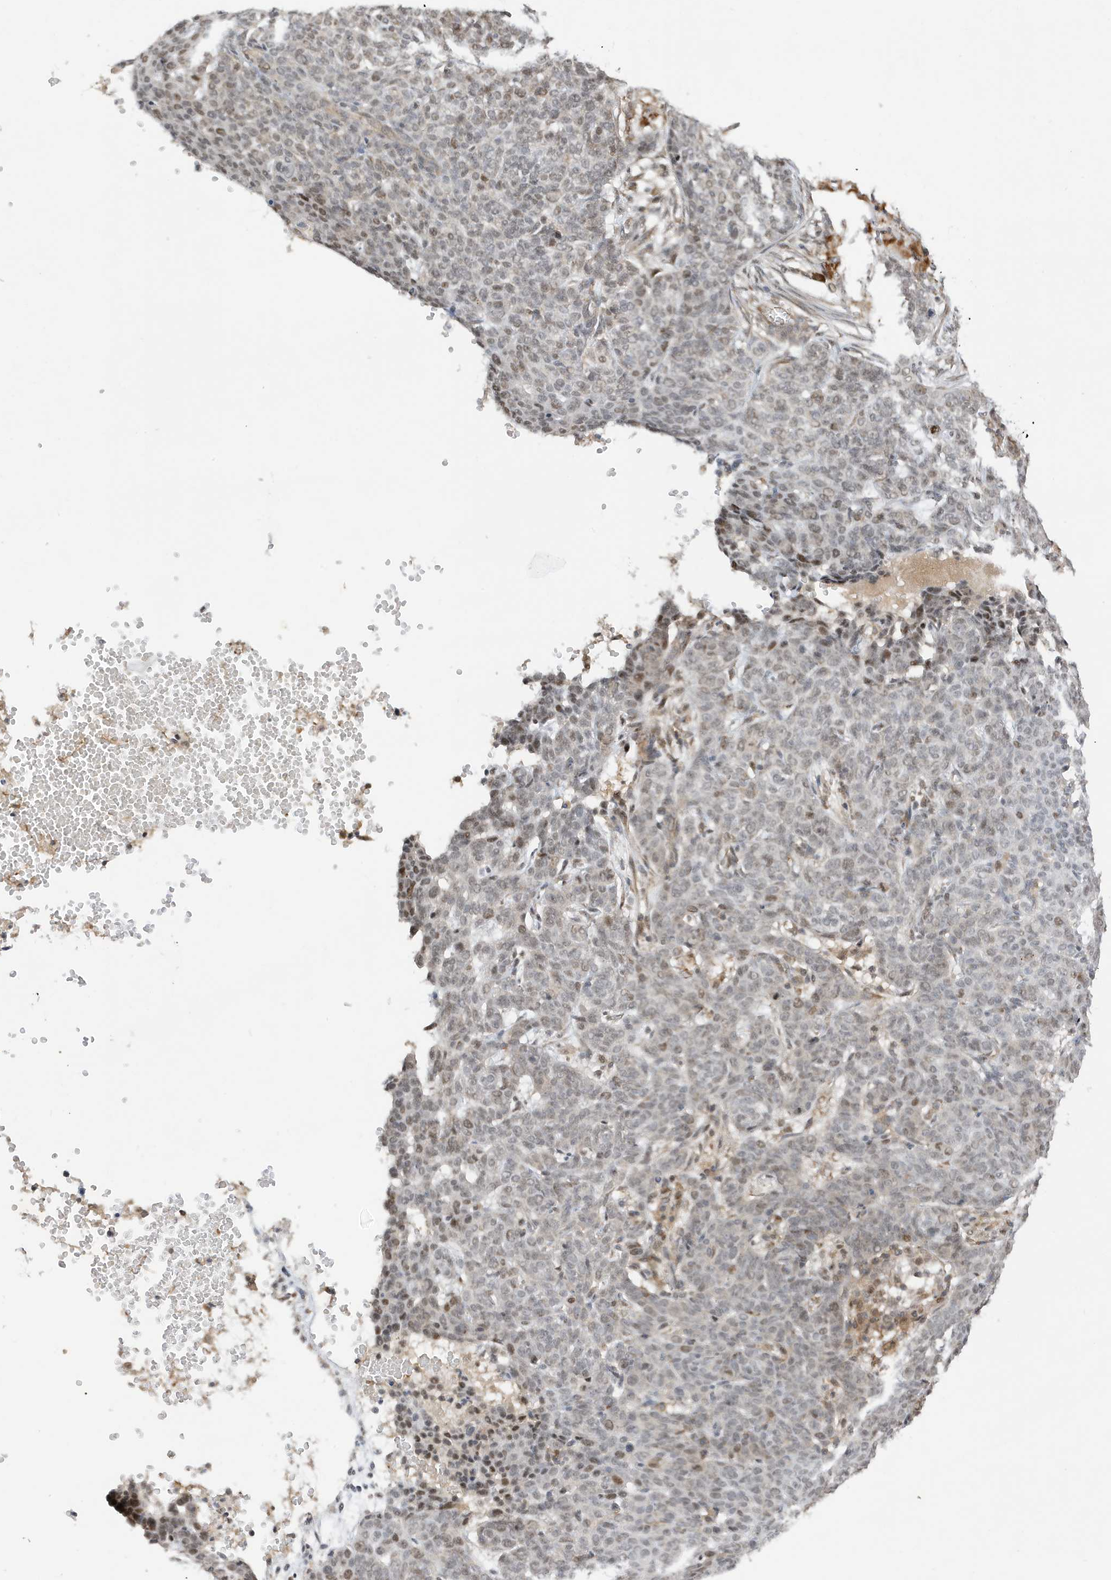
{"staining": {"intensity": "weak", "quantity": "25%-75%", "location": "nuclear"}, "tissue": "skin cancer", "cell_type": "Tumor cells", "image_type": "cancer", "snomed": [{"axis": "morphology", "description": "Basal cell carcinoma"}, {"axis": "topography", "description": "Skin"}], "caption": "An IHC histopathology image of tumor tissue is shown. Protein staining in brown labels weak nuclear positivity in basal cell carcinoma (skin) within tumor cells.", "gene": "MAST3", "patient": {"sex": "male", "age": 85}}